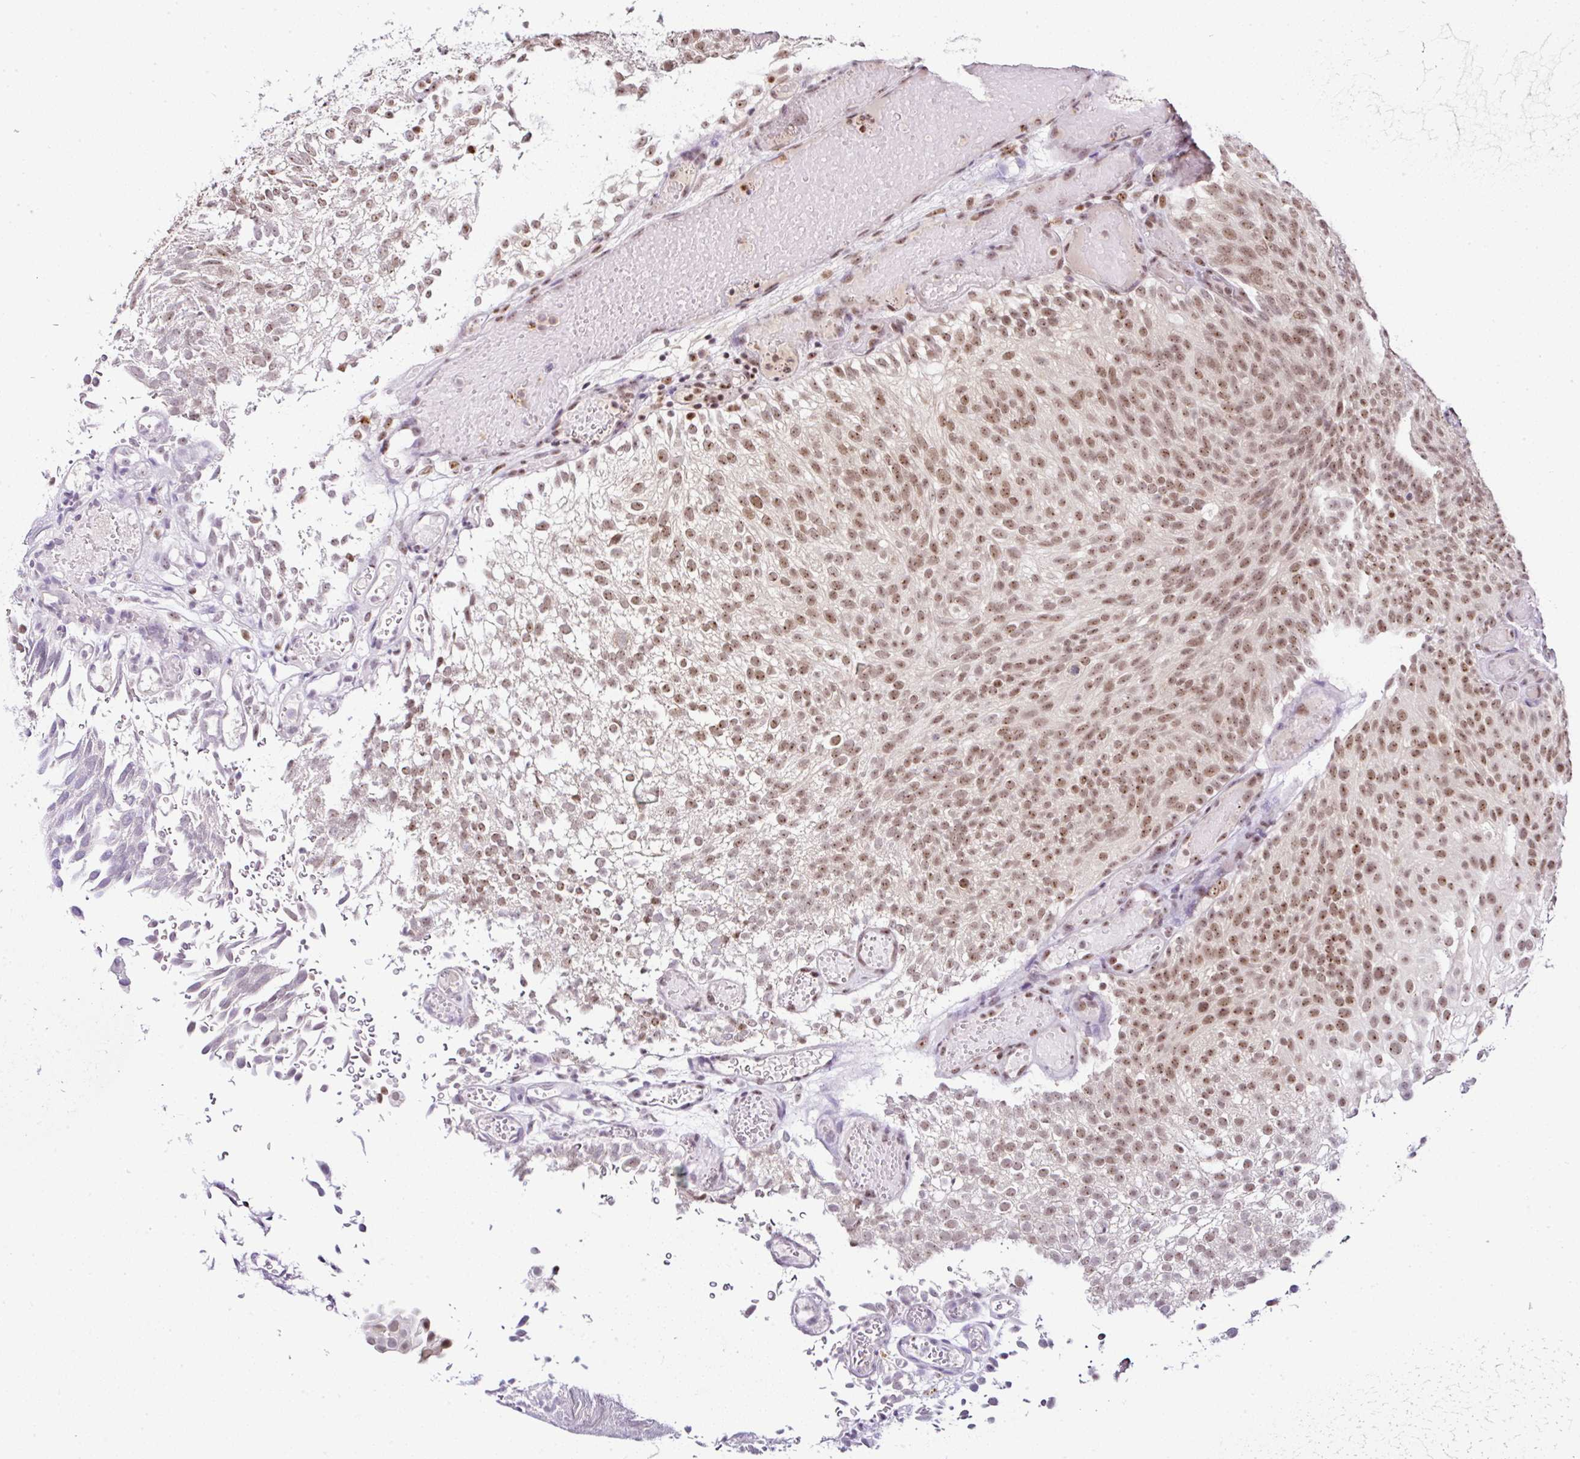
{"staining": {"intensity": "moderate", "quantity": ">75%", "location": "nuclear"}, "tissue": "urothelial cancer", "cell_type": "Tumor cells", "image_type": "cancer", "snomed": [{"axis": "morphology", "description": "Urothelial carcinoma, Low grade"}, {"axis": "topography", "description": "Urinary bladder"}], "caption": "Urothelial cancer stained with a brown dye displays moderate nuclear positive staining in about >75% of tumor cells.", "gene": "PTPN2", "patient": {"sex": "male", "age": 78}}